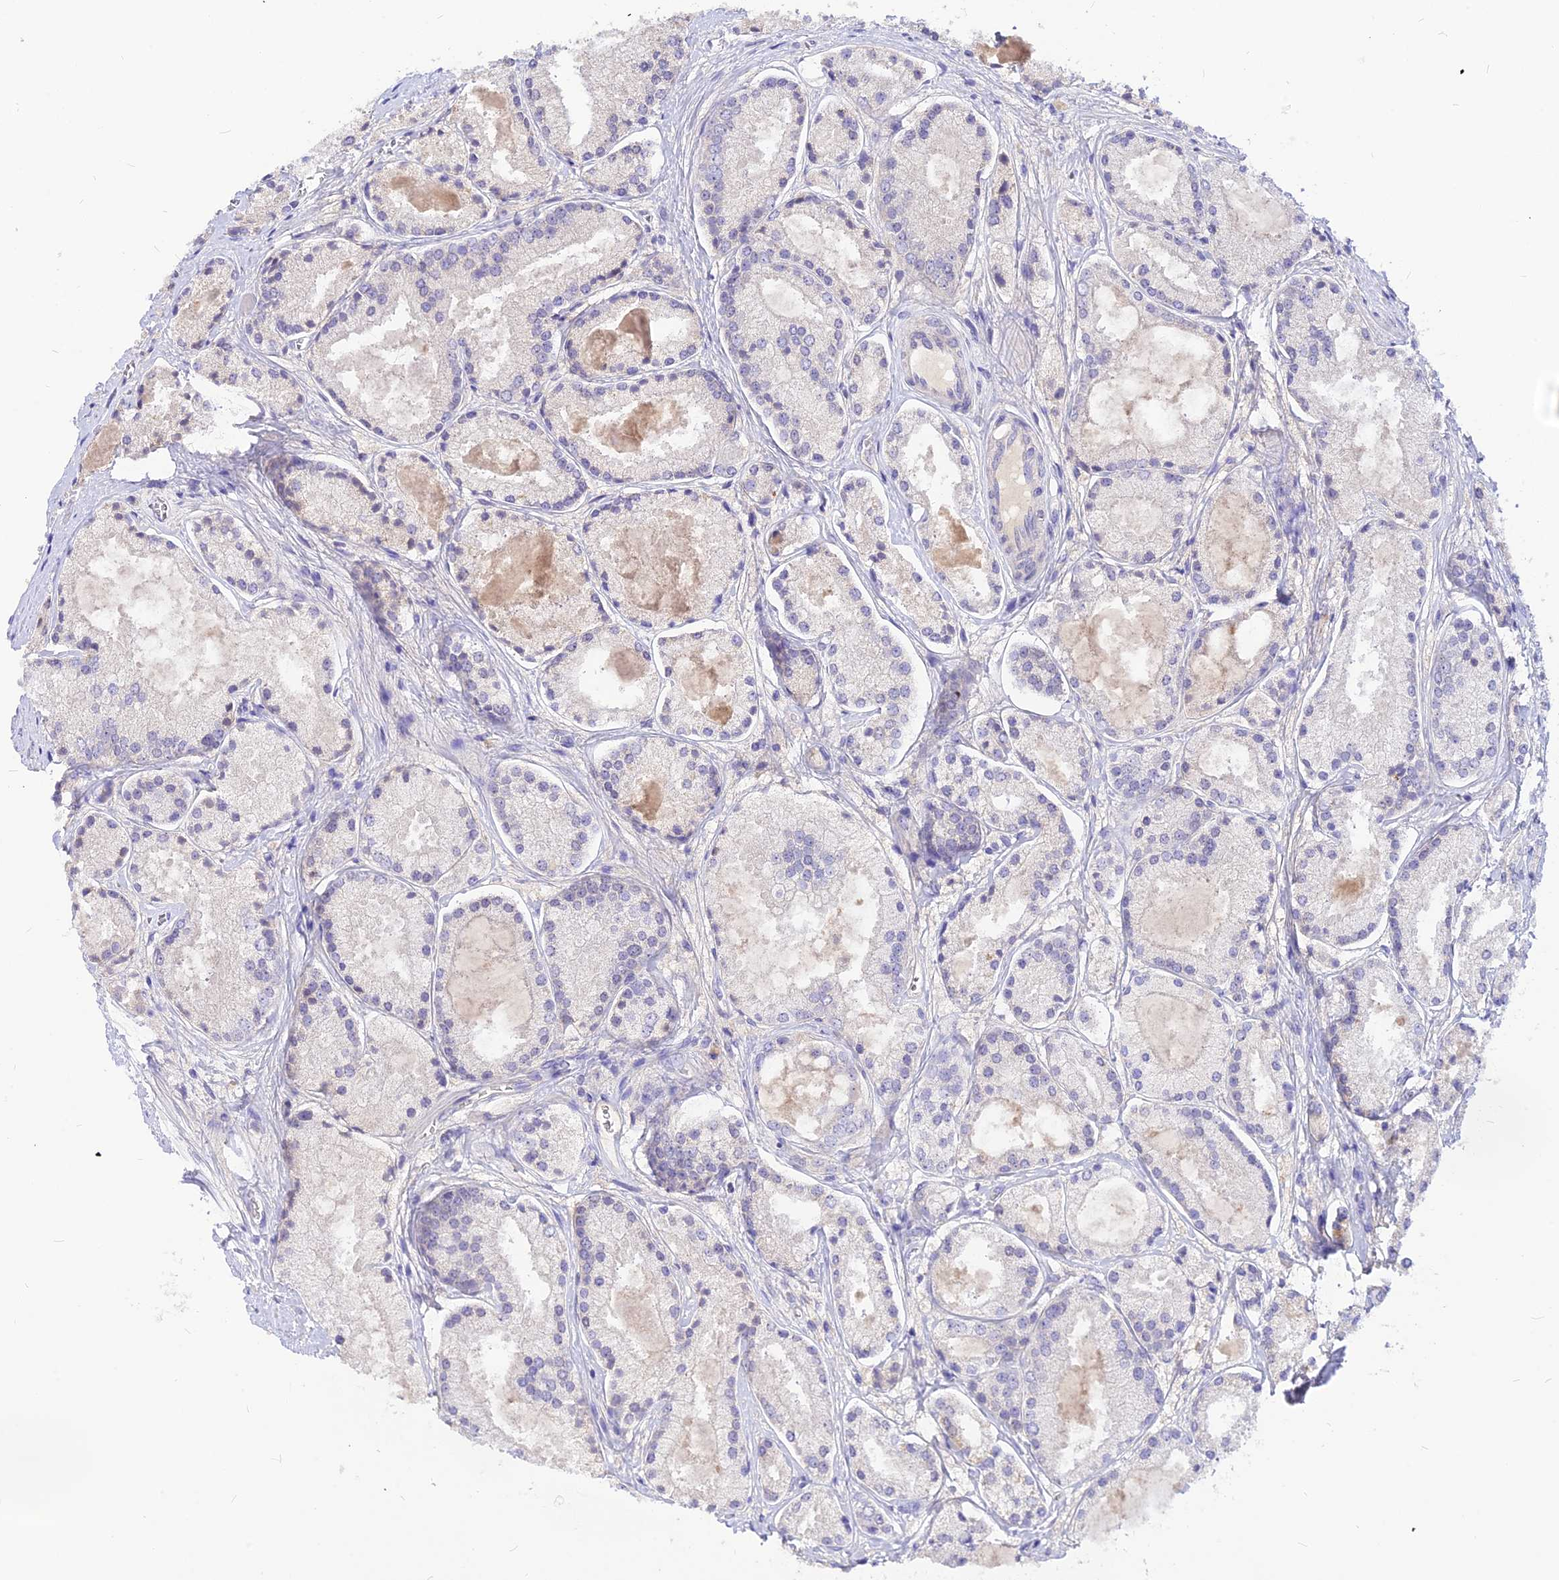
{"staining": {"intensity": "negative", "quantity": "none", "location": "none"}, "tissue": "prostate cancer", "cell_type": "Tumor cells", "image_type": "cancer", "snomed": [{"axis": "morphology", "description": "Adenocarcinoma, High grade"}, {"axis": "topography", "description": "Prostate"}], "caption": "Adenocarcinoma (high-grade) (prostate) was stained to show a protein in brown. There is no significant positivity in tumor cells.", "gene": "CZIB", "patient": {"sex": "male", "age": 67}}